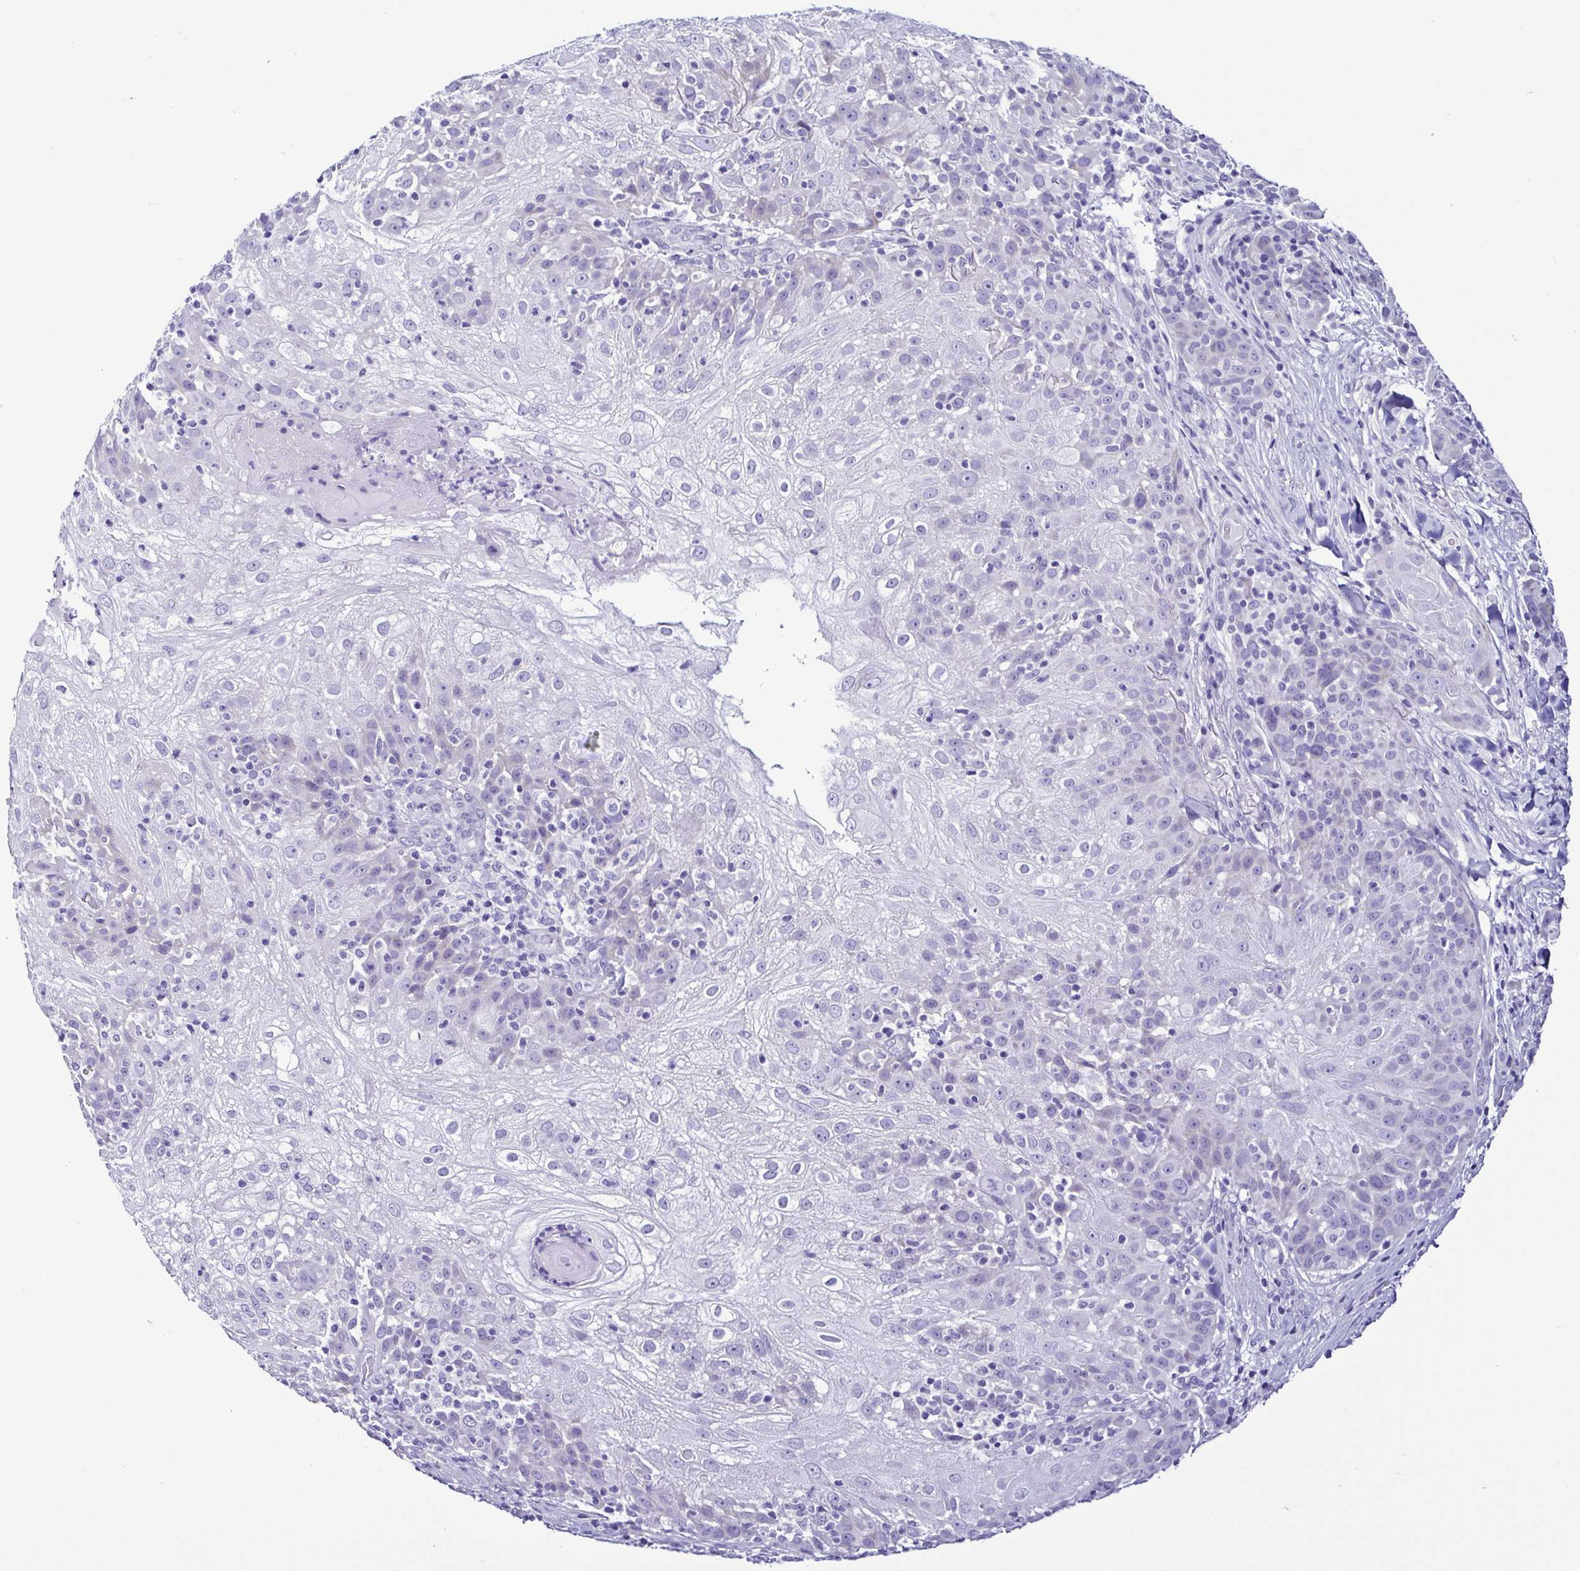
{"staining": {"intensity": "negative", "quantity": "none", "location": "none"}, "tissue": "skin cancer", "cell_type": "Tumor cells", "image_type": "cancer", "snomed": [{"axis": "morphology", "description": "Normal tissue, NOS"}, {"axis": "morphology", "description": "Squamous cell carcinoma, NOS"}, {"axis": "topography", "description": "Skin"}], "caption": "Tumor cells show no significant protein expression in squamous cell carcinoma (skin). (DAB (3,3'-diaminobenzidine) IHC, high magnification).", "gene": "SRL", "patient": {"sex": "female", "age": 83}}